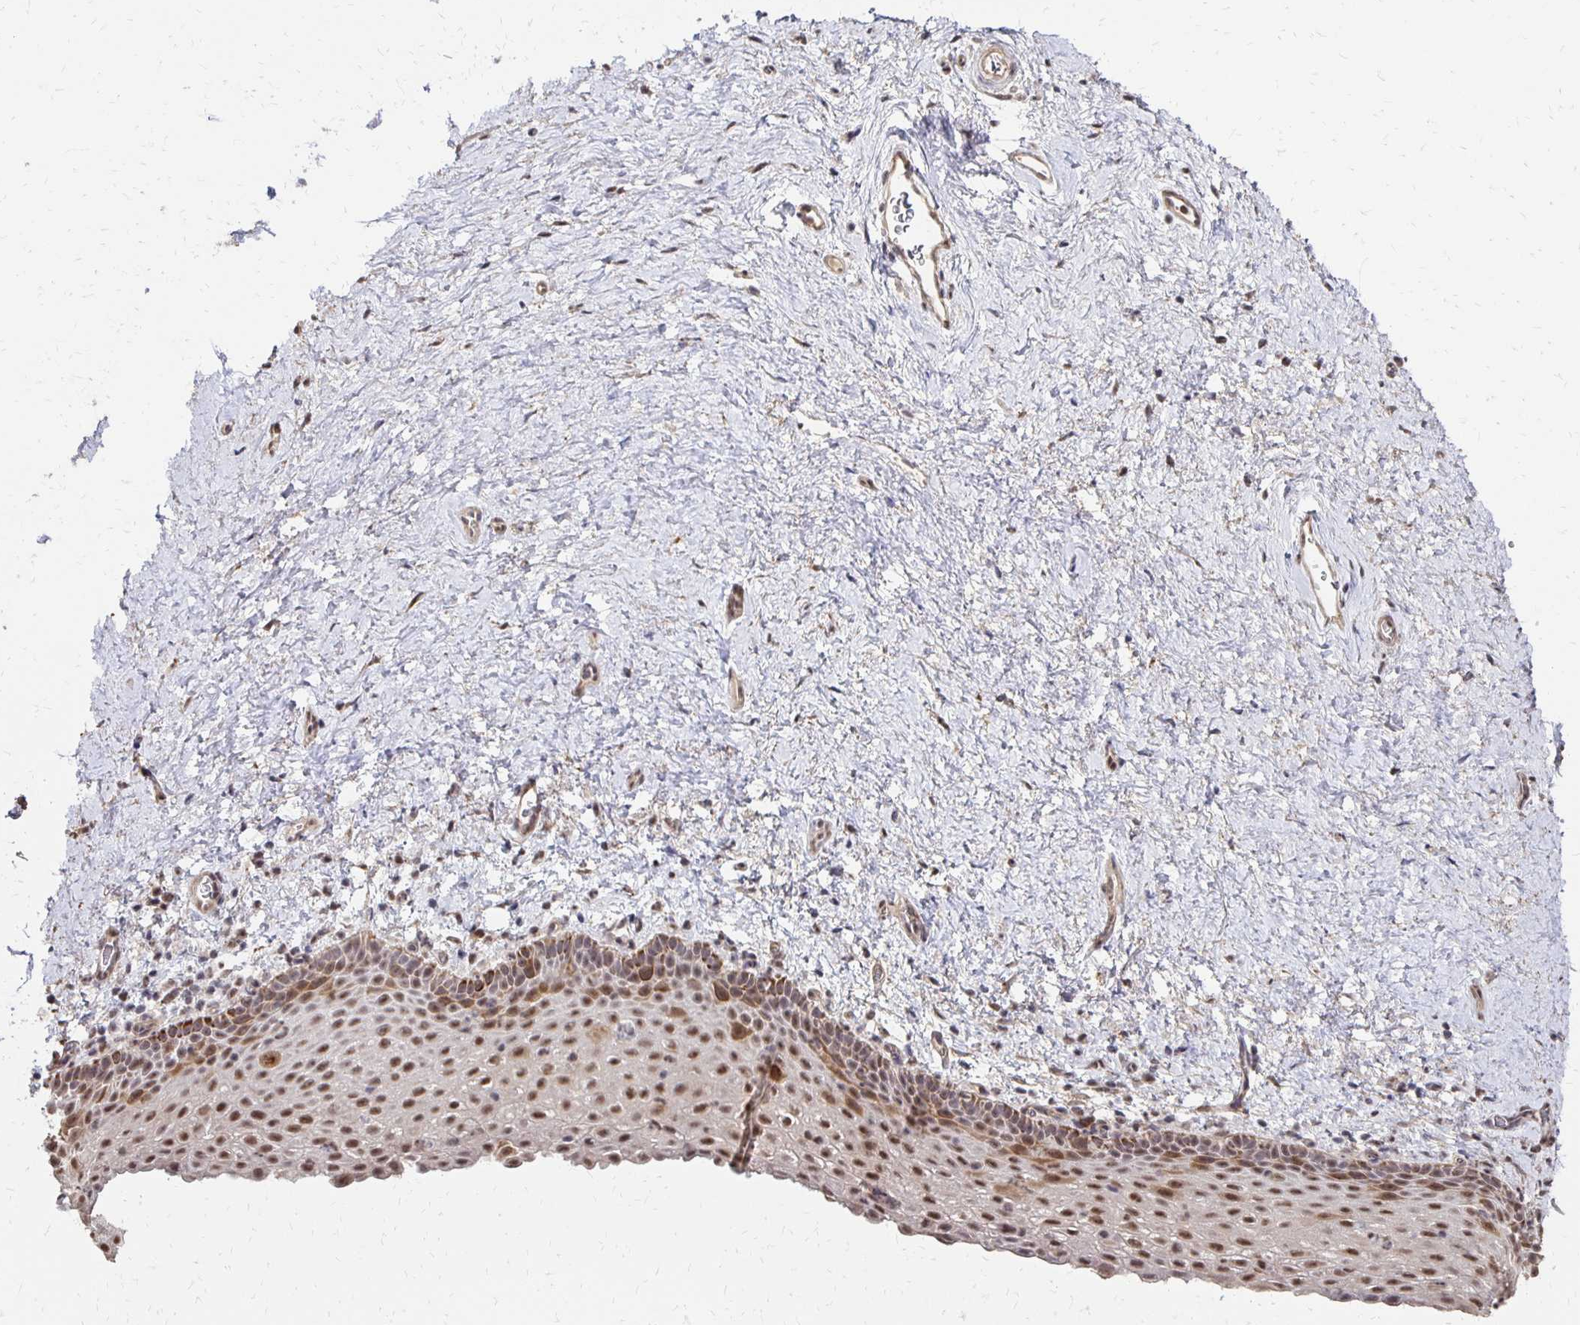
{"staining": {"intensity": "moderate", "quantity": ">75%", "location": "nuclear"}, "tissue": "vagina", "cell_type": "Squamous epithelial cells", "image_type": "normal", "snomed": [{"axis": "morphology", "description": "Normal tissue, NOS"}, {"axis": "topography", "description": "Vagina"}], "caption": "Protein expression analysis of benign vagina shows moderate nuclear positivity in about >75% of squamous epithelial cells.", "gene": "CLASRP", "patient": {"sex": "female", "age": 61}}